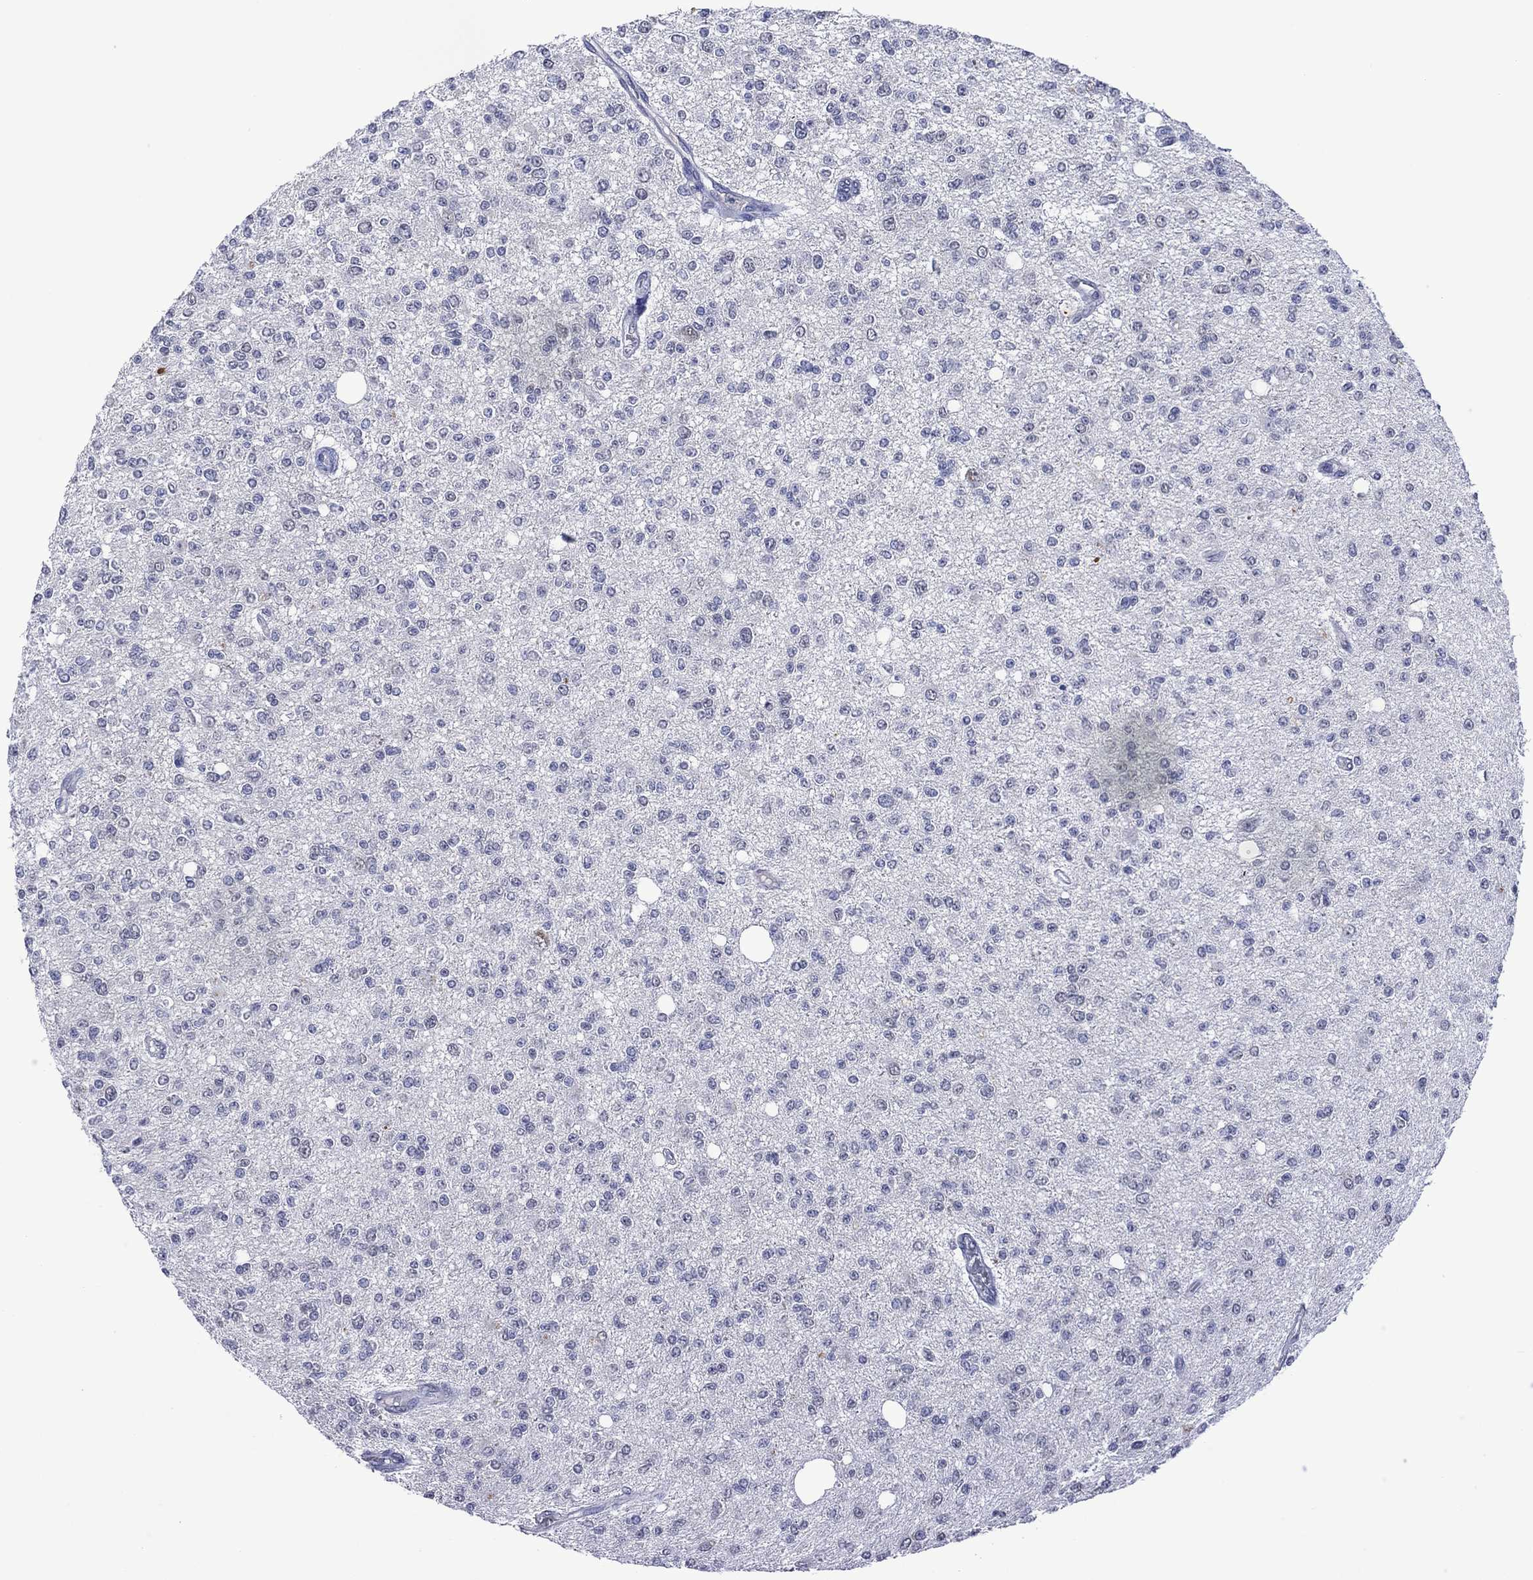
{"staining": {"intensity": "negative", "quantity": "none", "location": "none"}, "tissue": "glioma", "cell_type": "Tumor cells", "image_type": "cancer", "snomed": [{"axis": "morphology", "description": "Glioma, malignant, Low grade"}, {"axis": "topography", "description": "Brain"}], "caption": "High power microscopy photomicrograph of an immunohistochemistry micrograph of low-grade glioma (malignant), revealing no significant staining in tumor cells.", "gene": "ASB10", "patient": {"sex": "male", "age": 67}}